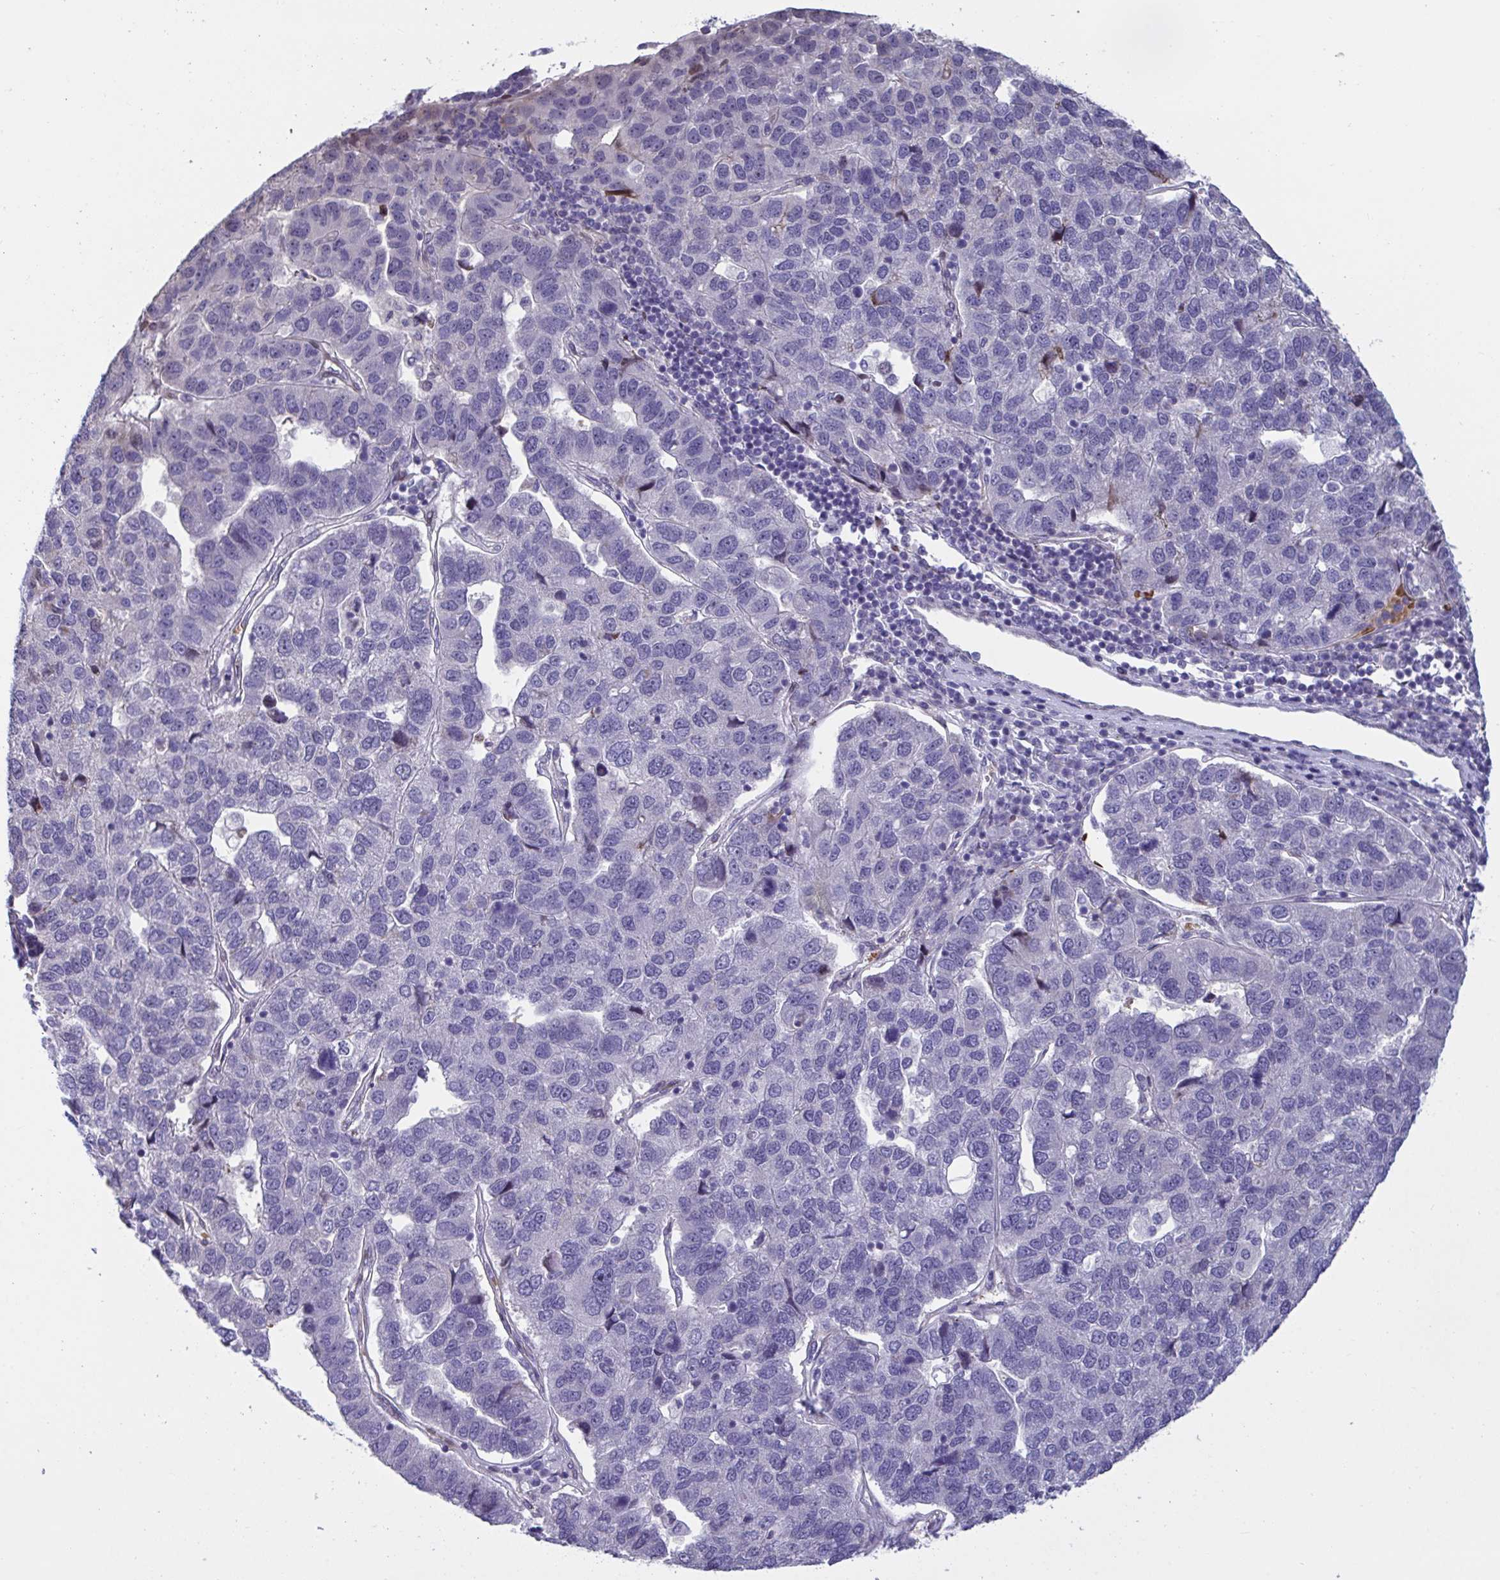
{"staining": {"intensity": "negative", "quantity": "none", "location": "none"}, "tissue": "pancreatic cancer", "cell_type": "Tumor cells", "image_type": "cancer", "snomed": [{"axis": "morphology", "description": "Adenocarcinoma, NOS"}, {"axis": "topography", "description": "Pancreas"}], "caption": "IHC of human pancreatic cancer demonstrates no staining in tumor cells. (DAB immunohistochemistry (IHC) with hematoxylin counter stain).", "gene": "PELI2", "patient": {"sex": "female", "age": 61}}